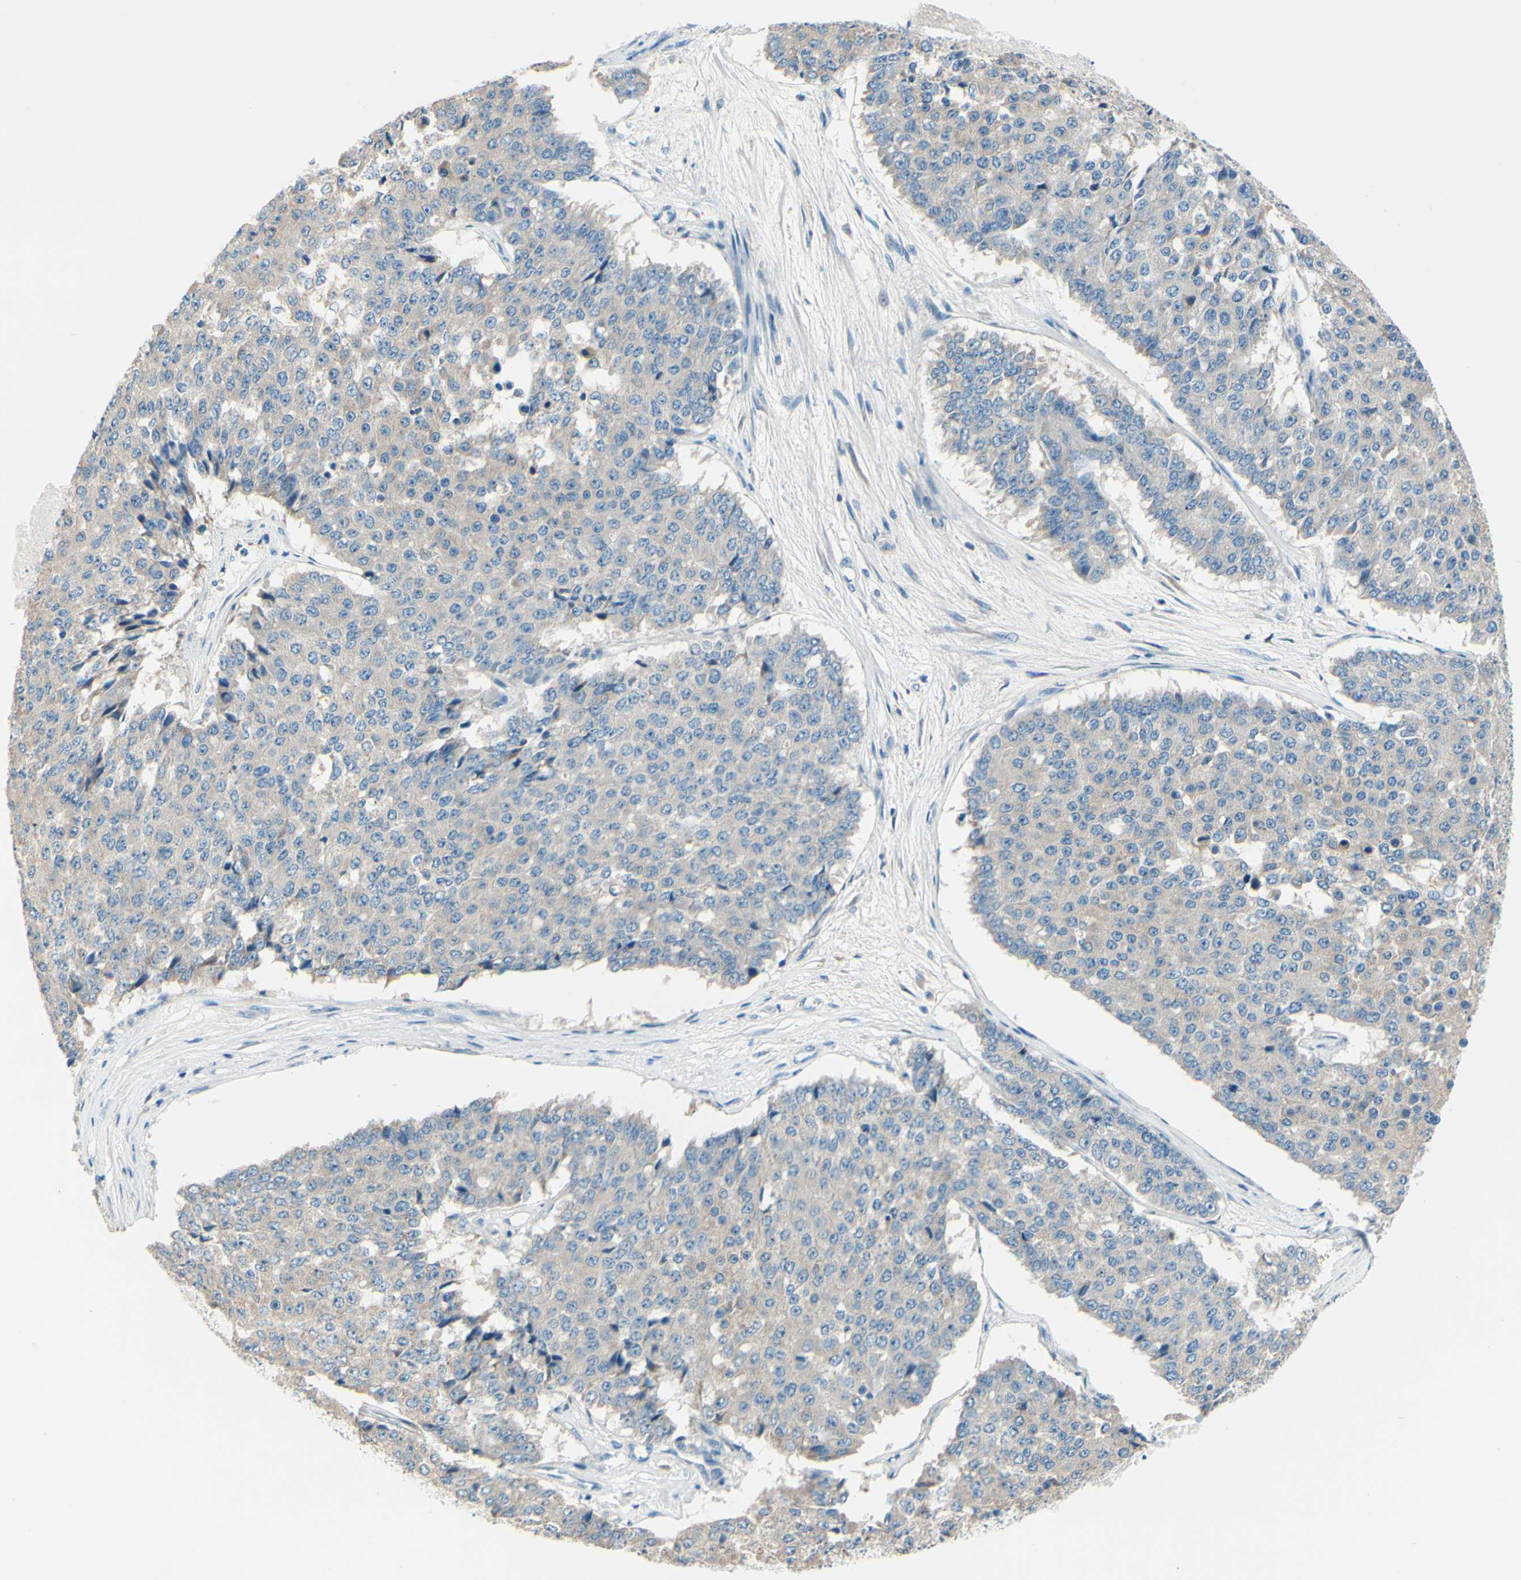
{"staining": {"intensity": "negative", "quantity": "none", "location": "none"}, "tissue": "pancreatic cancer", "cell_type": "Tumor cells", "image_type": "cancer", "snomed": [{"axis": "morphology", "description": "Adenocarcinoma, NOS"}, {"axis": "topography", "description": "Pancreas"}], "caption": "An image of pancreatic adenocarcinoma stained for a protein shows no brown staining in tumor cells.", "gene": "PASD1", "patient": {"sex": "male", "age": 50}}